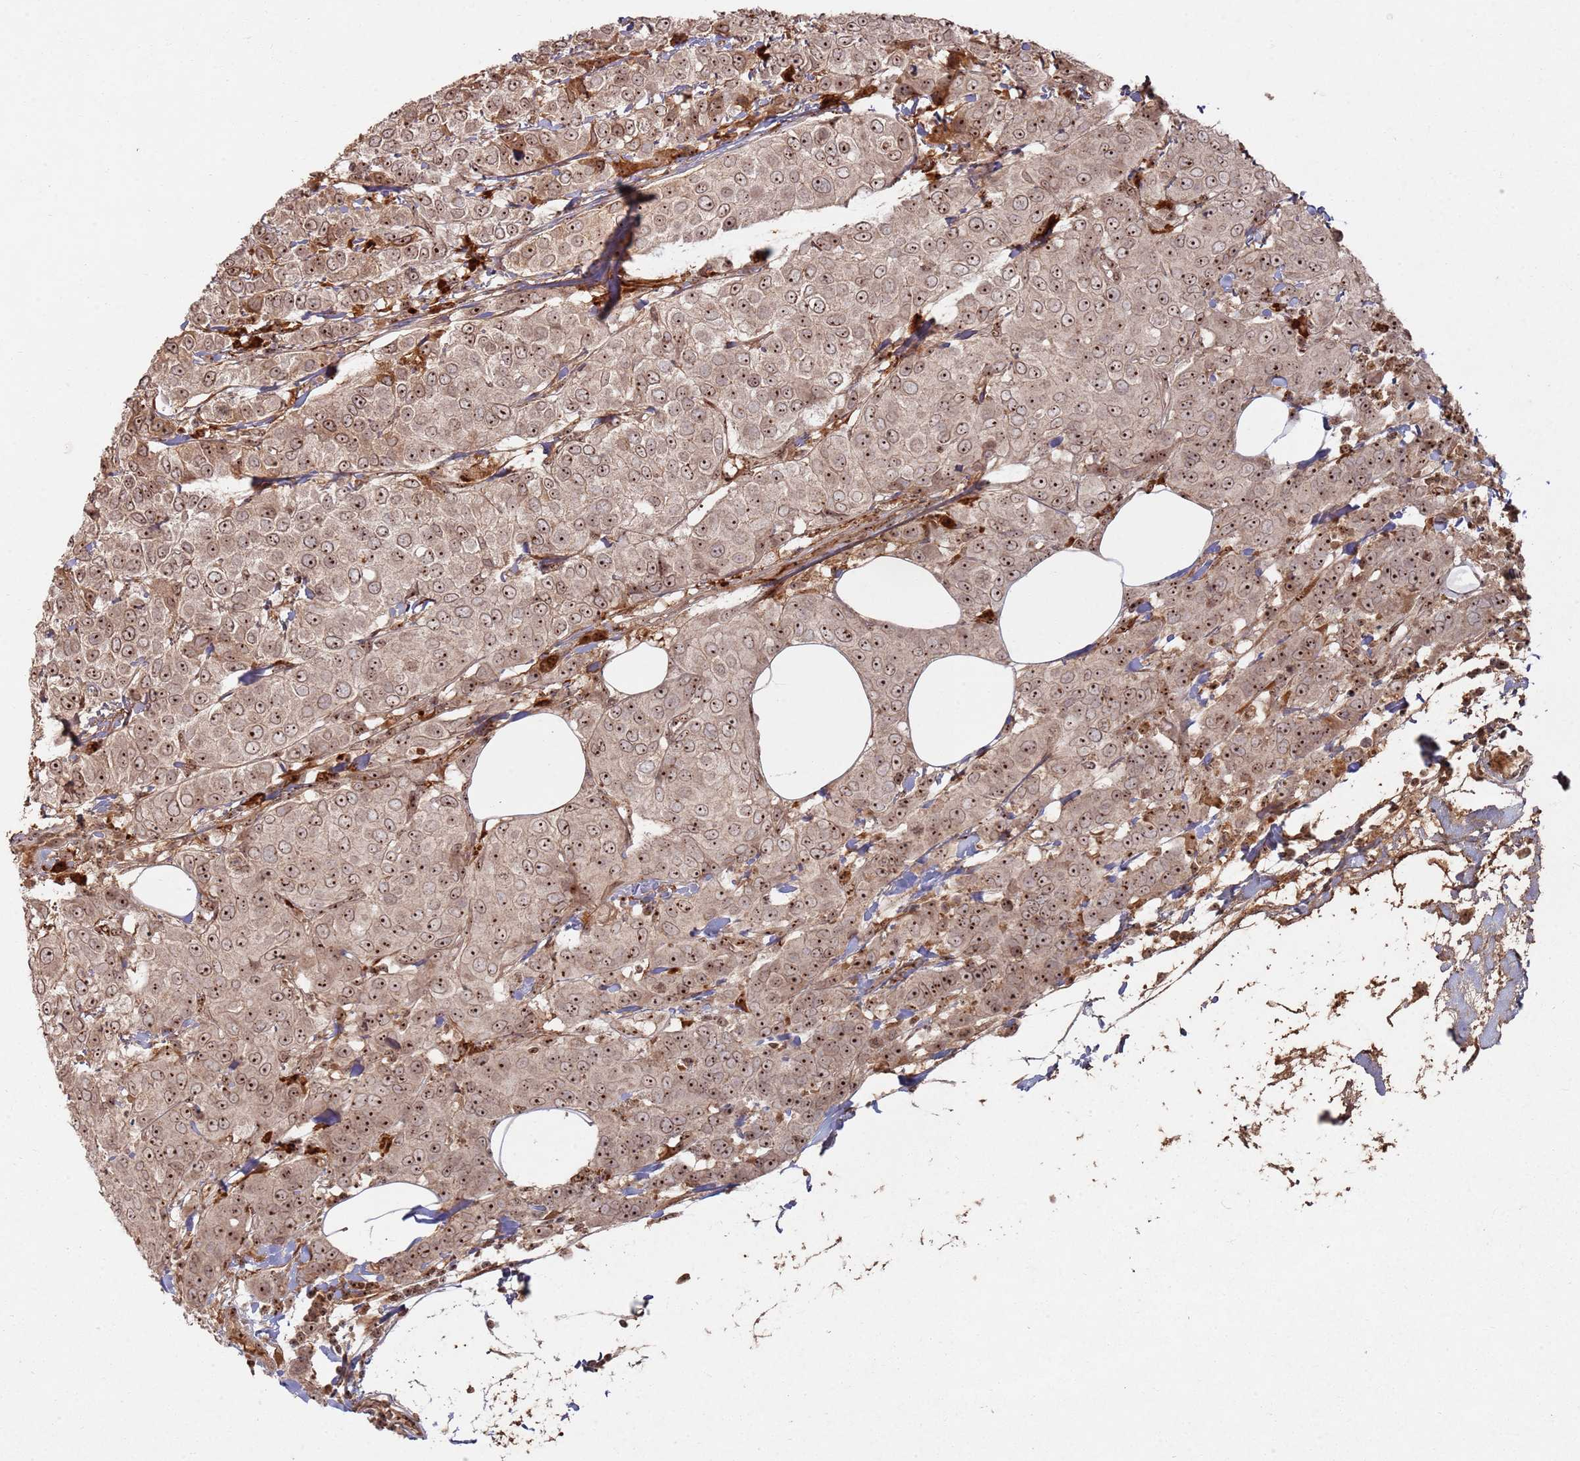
{"staining": {"intensity": "moderate", "quantity": ">75%", "location": "cytoplasmic/membranous,nuclear"}, "tissue": "breast cancer", "cell_type": "Tumor cells", "image_type": "cancer", "snomed": [{"axis": "morphology", "description": "Duct carcinoma"}, {"axis": "topography", "description": "Breast"}], "caption": "Immunohistochemistry image of neoplastic tissue: human breast intraductal carcinoma stained using immunohistochemistry (IHC) shows medium levels of moderate protein expression localized specifically in the cytoplasmic/membranous and nuclear of tumor cells, appearing as a cytoplasmic/membranous and nuclear brown color.", "gene": "UTP11", "patient": {"sex": "female", "age": 55}}